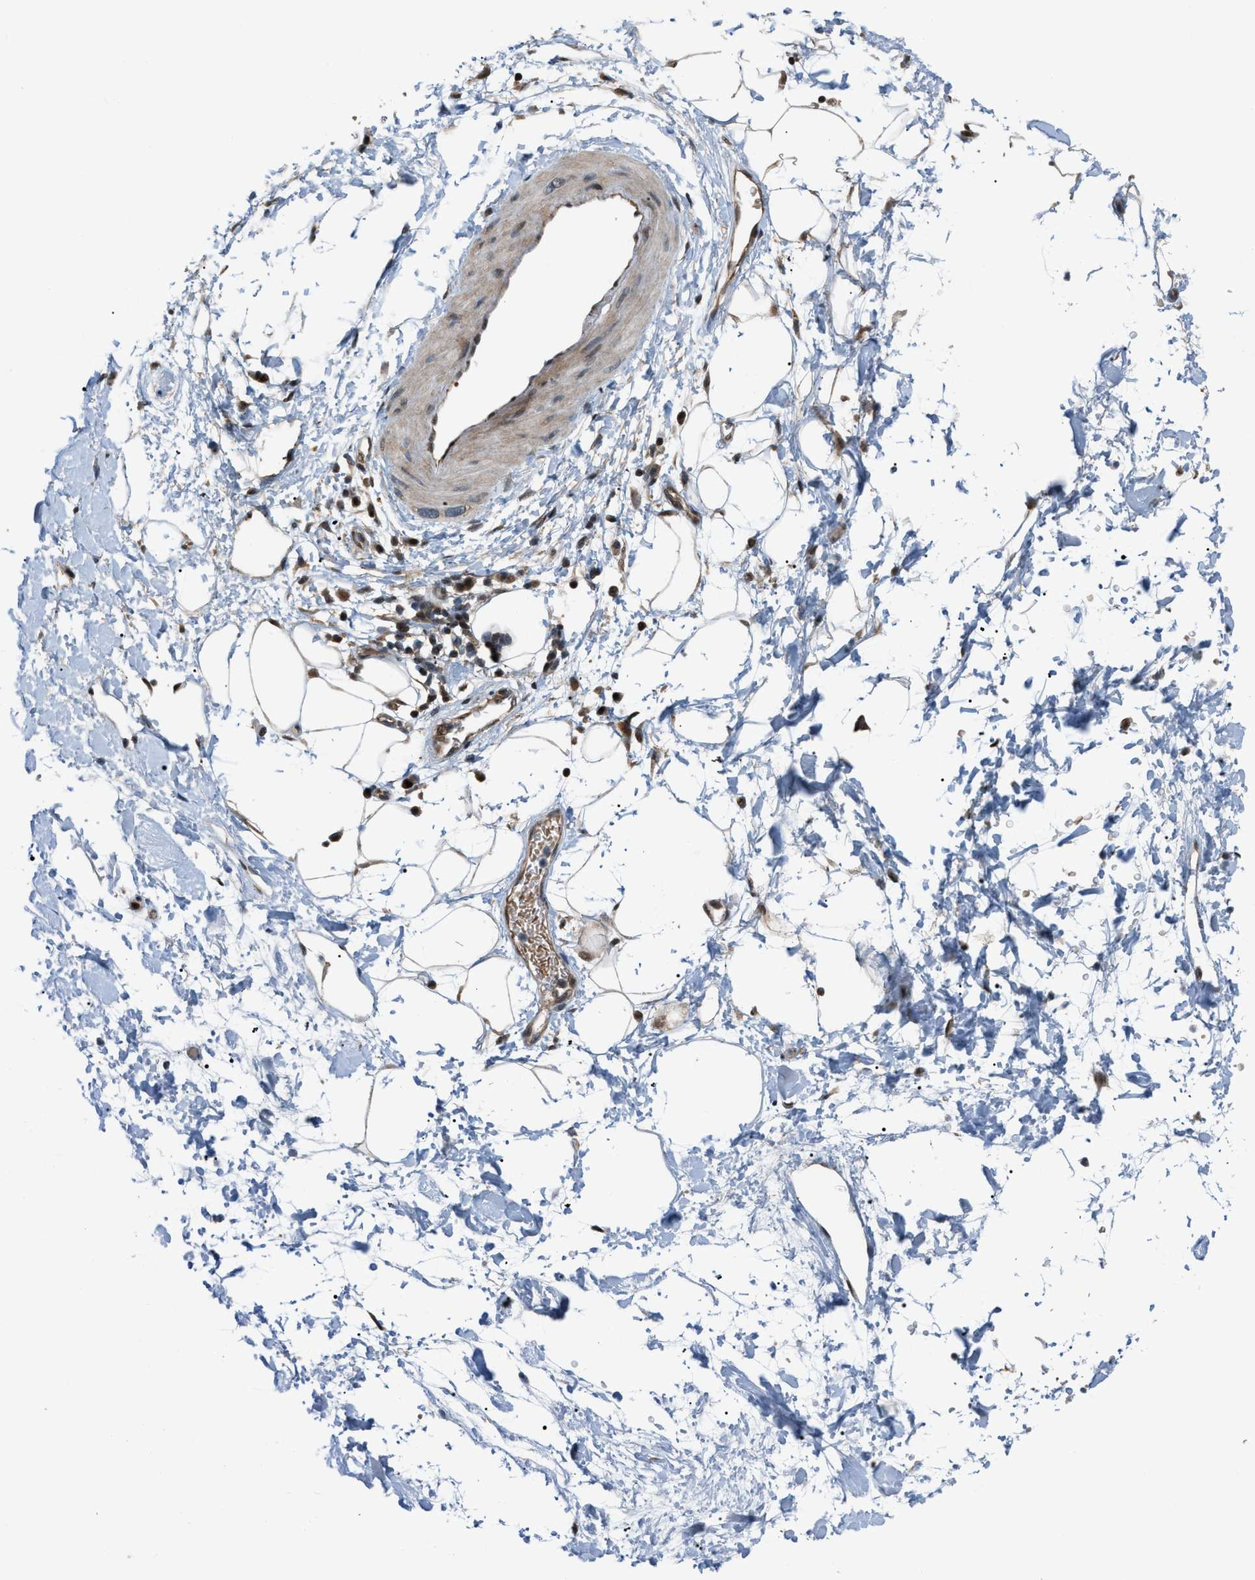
{"staining": {"intensity": "moderate", "quantity": "<25%", "location": "cytoplasmic/membranous,nuclear"}, "tissue": "adipose tissue", "cell_type": "Adipocytes", "image_type": "normal", "snomed": [{"axis": "morphology", "description": "Normal tissue, NOS"}, {"axis": "topography", "description": "Soft tissue"}], "caption": "The micrograph exhibits a brown stain indicating the presence of a protein in the cytoplasmic/membranous,nuclear of adipocytes in adipose tissue. Immunohistochemistry (ihc) stains the protein of interest in brown and the nuclei are stained blue.", "gene": "RFFL", "patient": {"sex": "male", "age": 72}}